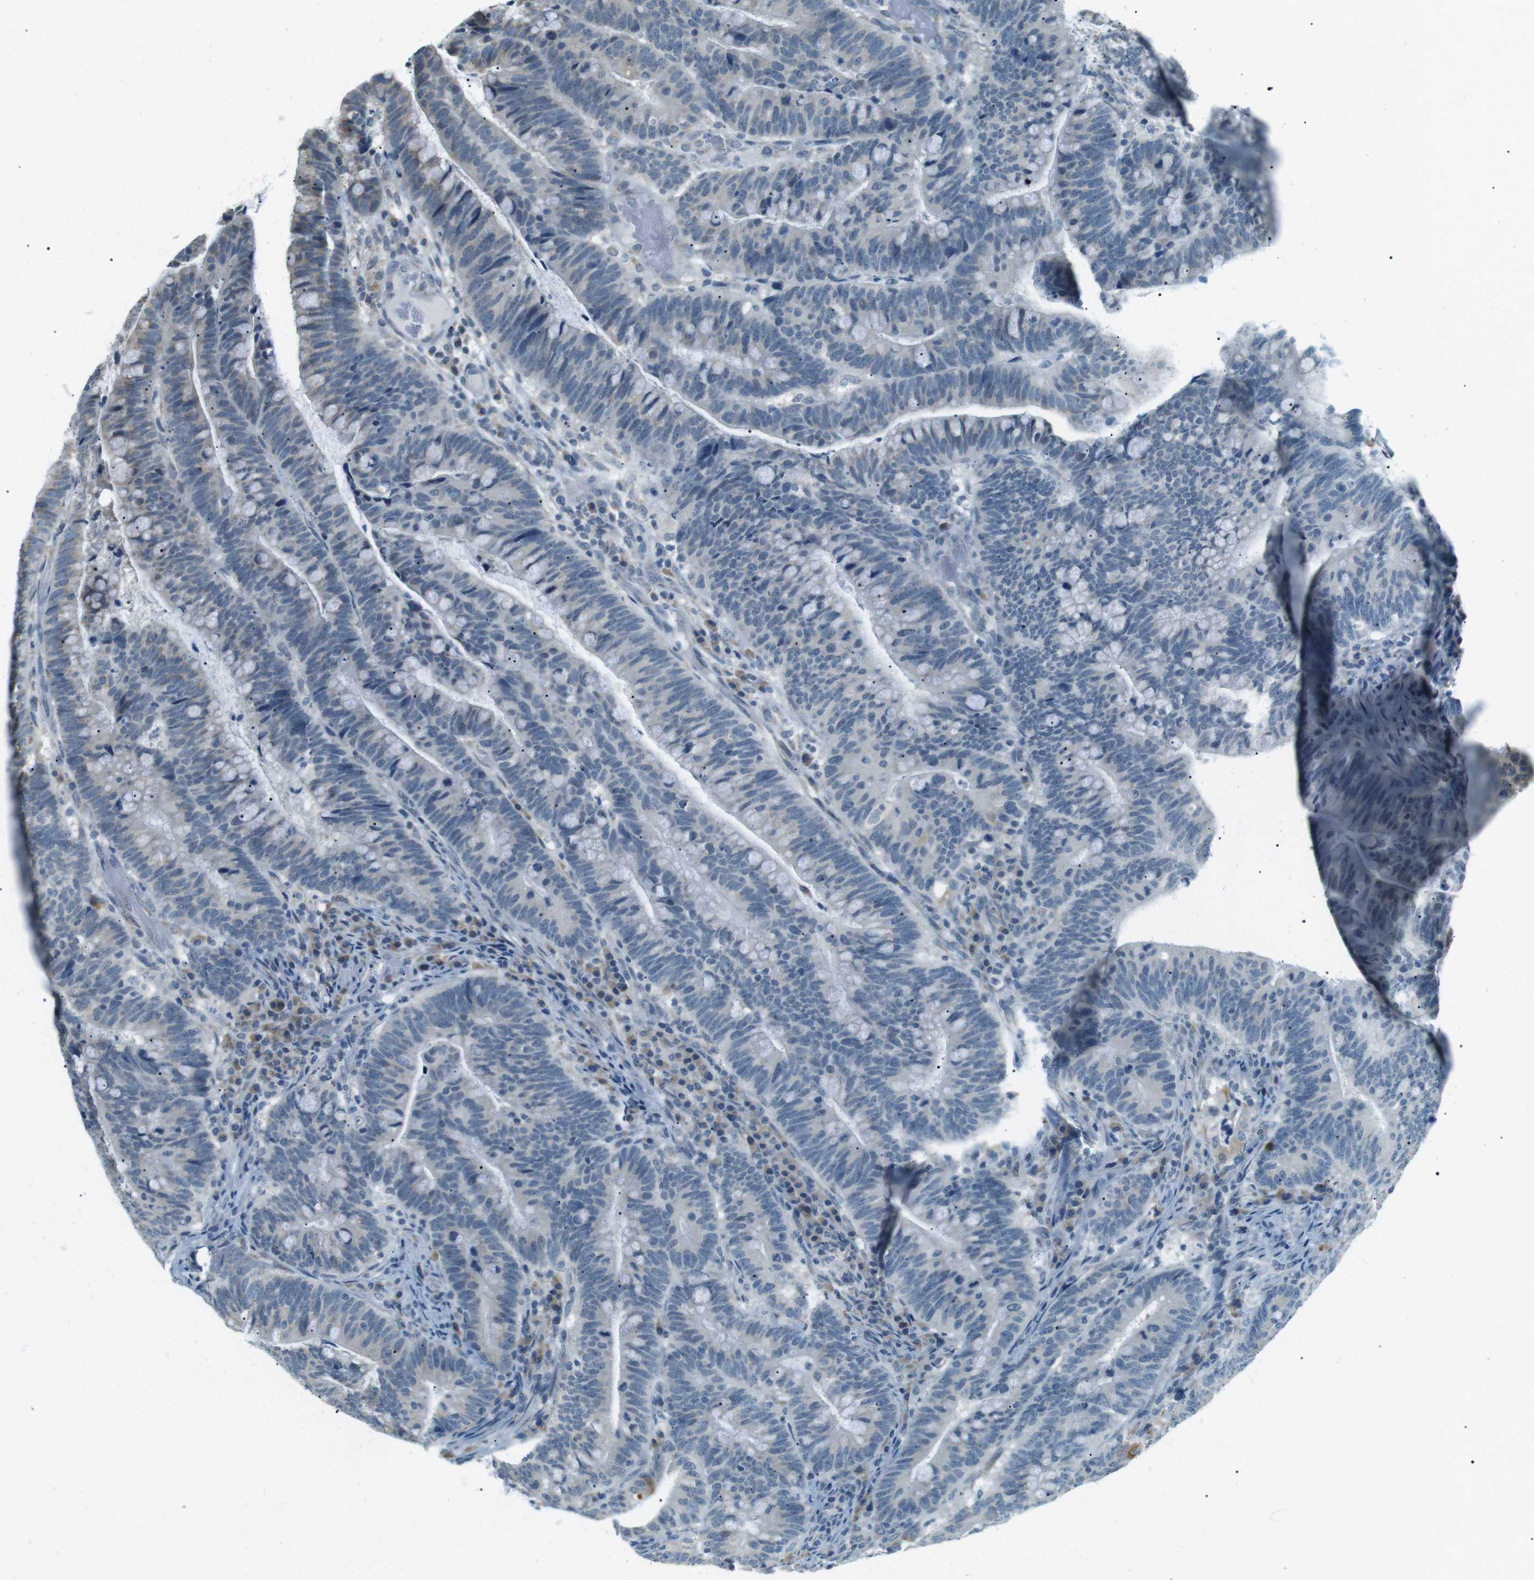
{"staining": {"intensity": "negative", "quantity": "none", "location": "none"}, "tissue": "colorectal cancer", "cell_type": "Tumor cells", "image_type": "cancer", "snomed": [{"axis": "morphology", "description": "Normal tissue, NOS"}, {"axis": "morphology", "description": "Adenocarcinoma, NOS"}, {"axis": "topography", "description": "Colon"}], "caption": "DAB immunohistochemical staining of adenocarcinoma (colorectal) demonstrates no significant expression in tumor cells.", "gene": "SERPINB2", "patient": {"sex": "female", "age": 66}}